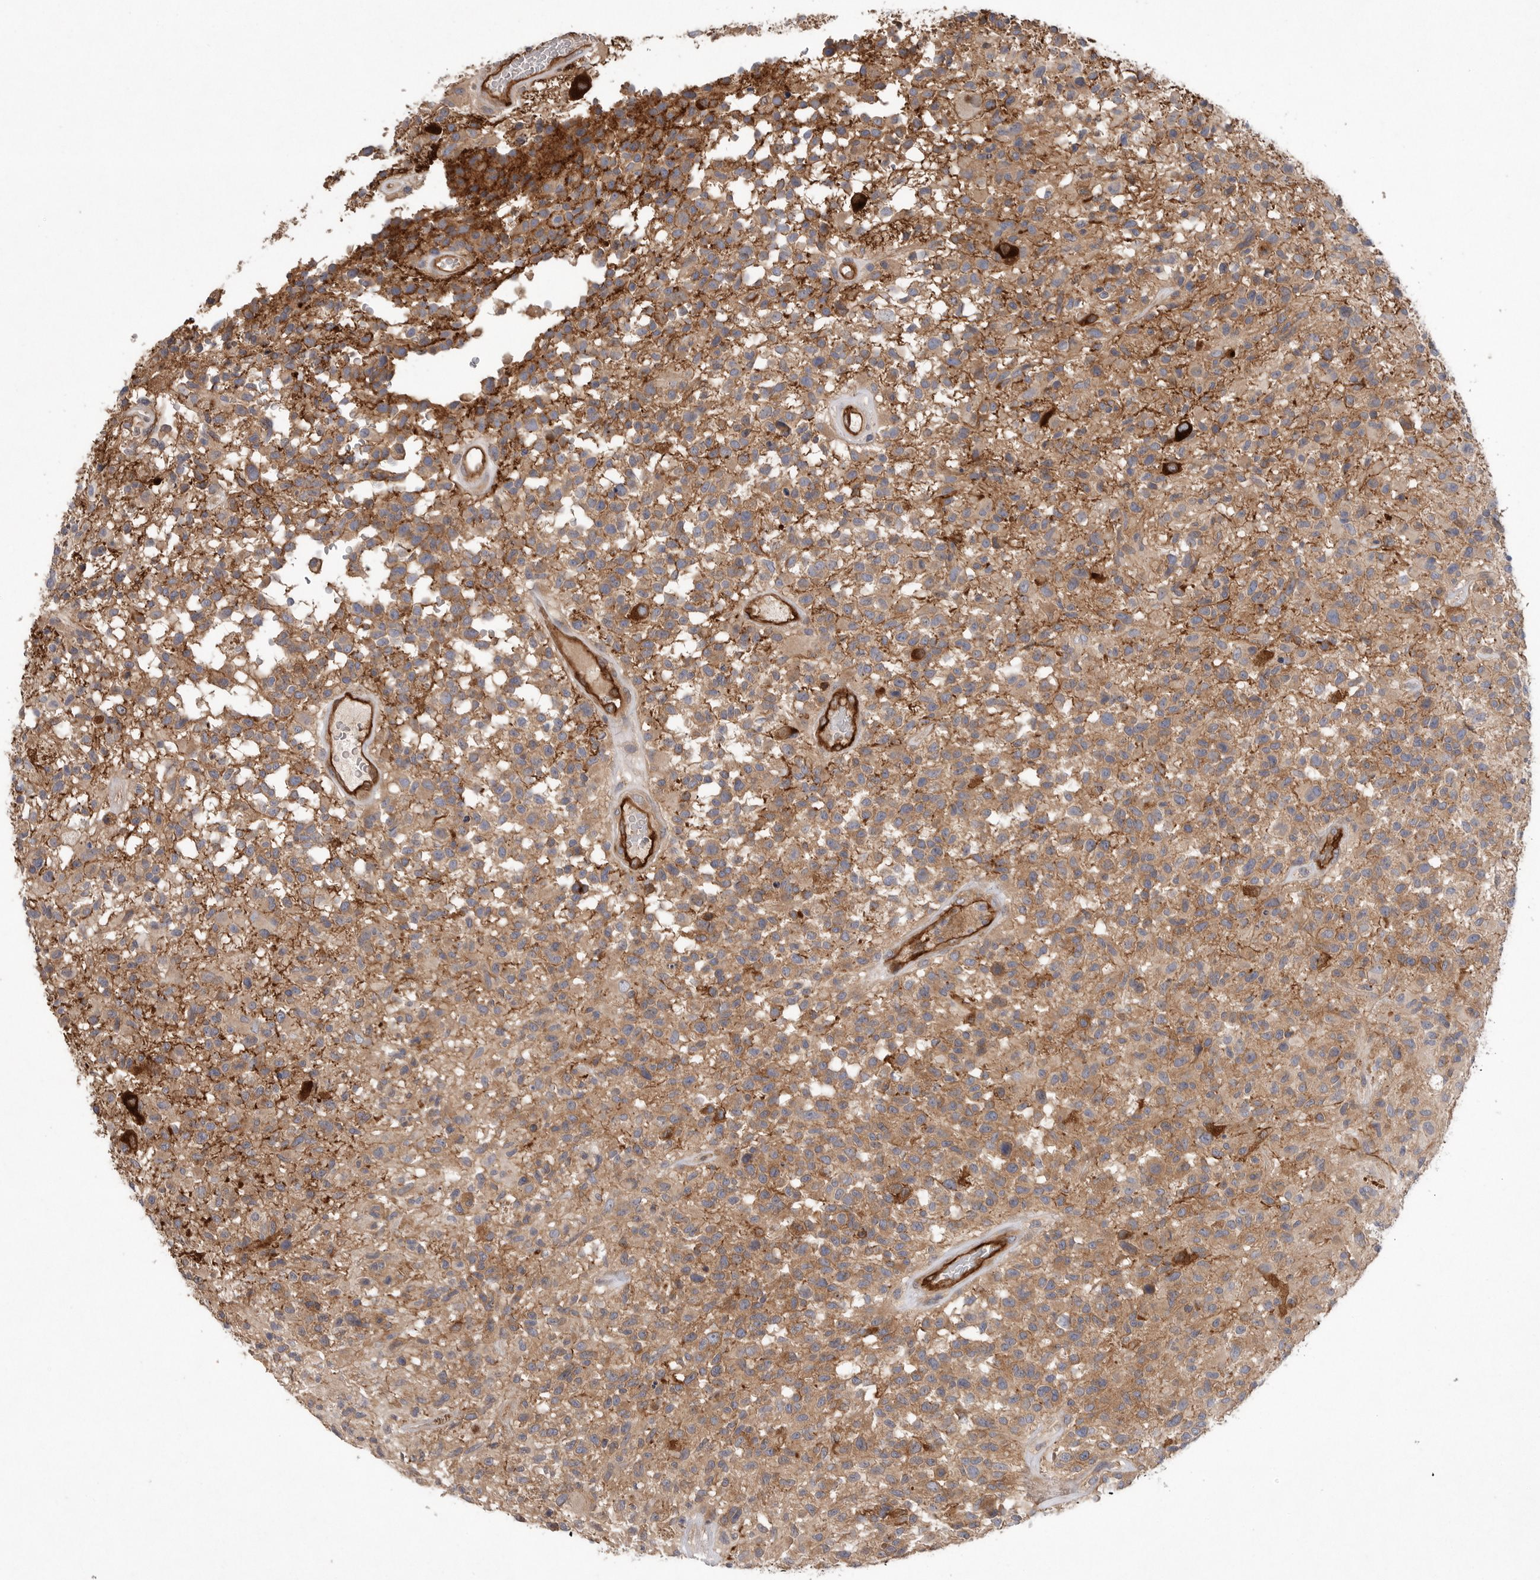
{"staining": {"intensity": "moderate", "quantity": ">75%", "location": "cytoplasmic/membranous"}, "tissue": "glioma", "cell_type": "Tumor cells", "image_type": "cancer", "snomed": [{"axis": "morphology", "description": "Glioma, malignant, High grade"}, {"axis": "morphology", "description": "Glioblastoma, NOS"}, {"axis": "topography", "description": "Brain"}], "caption": "This is an image of IHC staining of malignant high-grade glioma, which shows moderate staining in the cytoplasmic/membranous of tumor cells.", "gene": "PRKCH", "patient": {"sex": "male", "age": 60}}